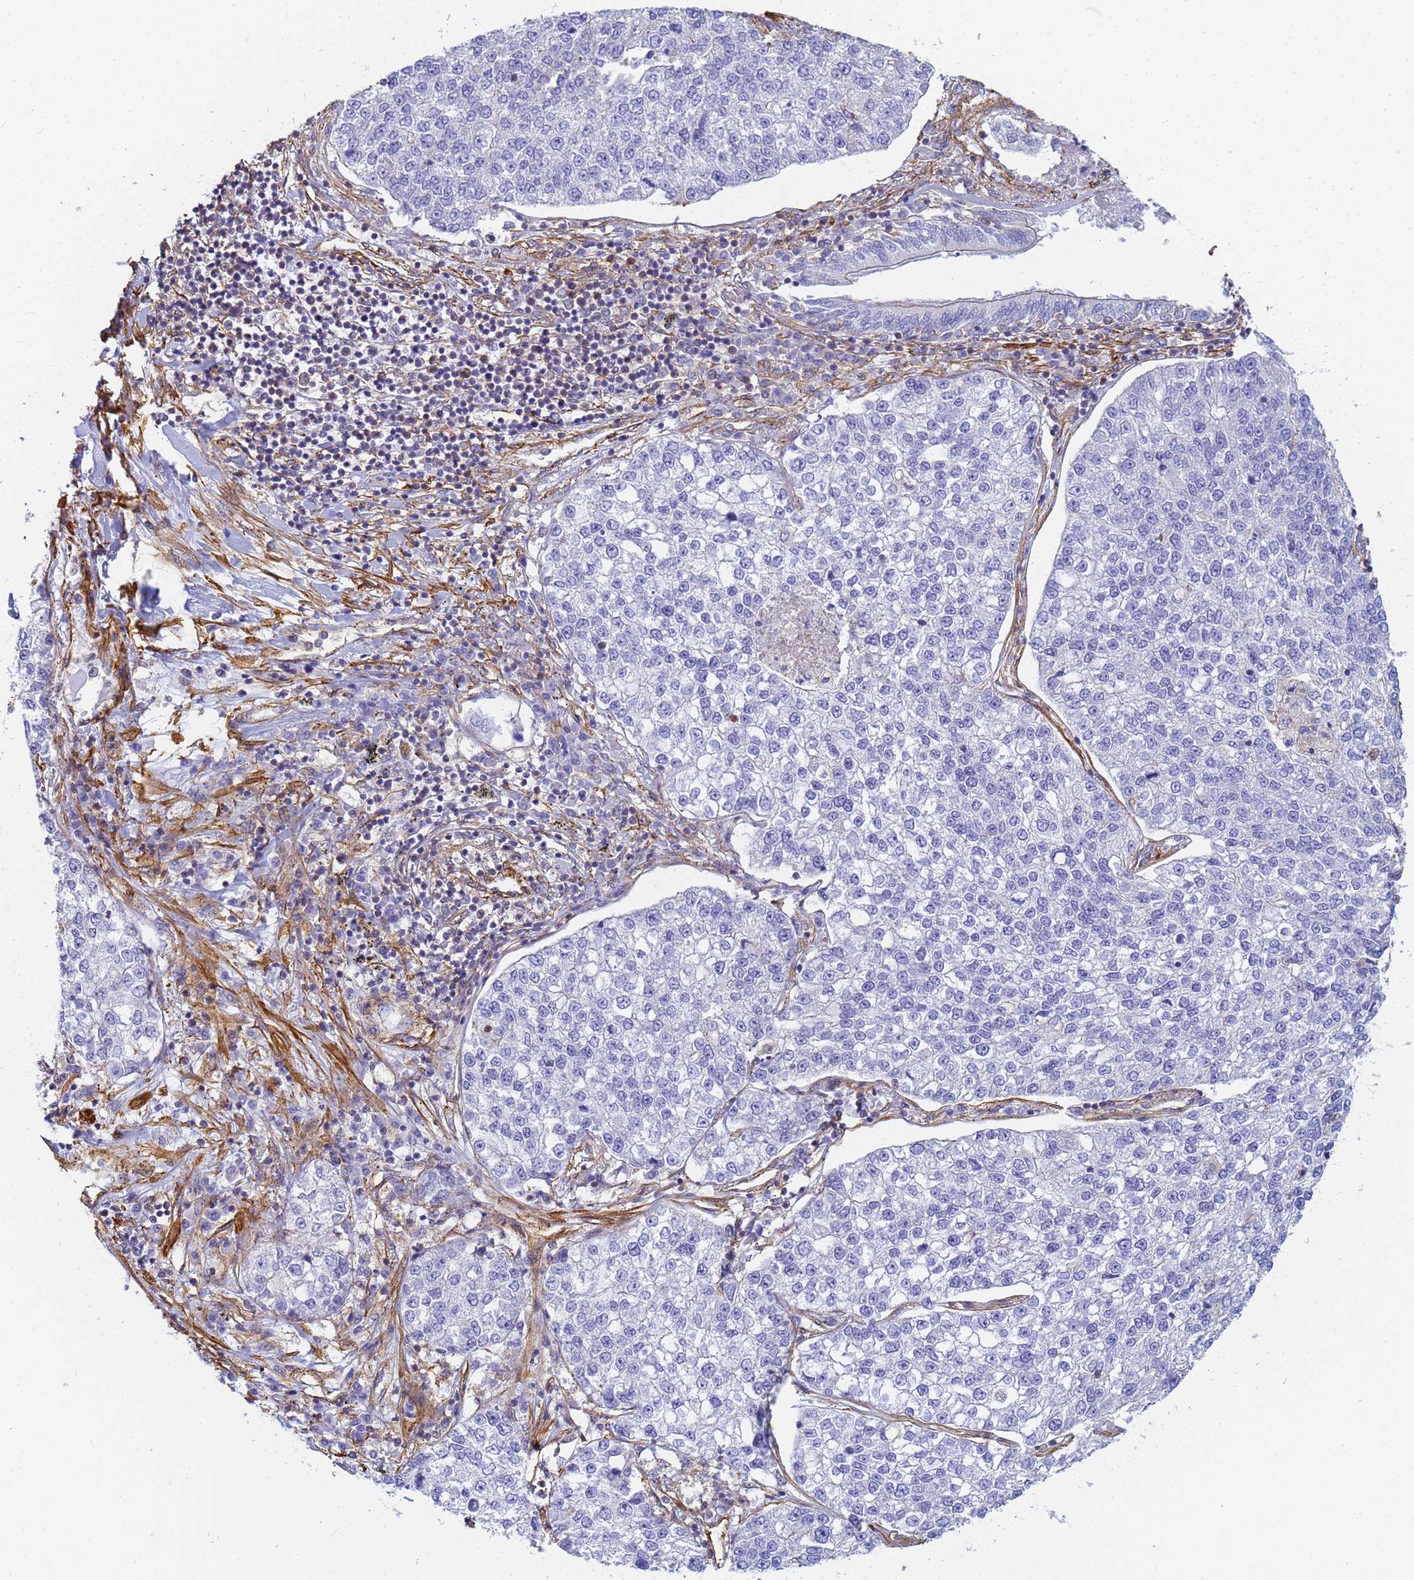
{"staining": {"intensity": "negative", "quantity": "none", "location": "none"}, "tissue": "lung cancer", "cell_type": "Tumor cells", "image_type": "cancer", "snomed": [{"axis": "morphology", "description": "Adenocarcinoma, NOS"}, {"axis": "topography", "description": "Lung"}], "caption": "DAB immunohistochemical staining of lung adenocarcinoma shows no significant expression in tumor cells.", "gene": "TPM1", "patient": {"sex": "male", "age": 49}}